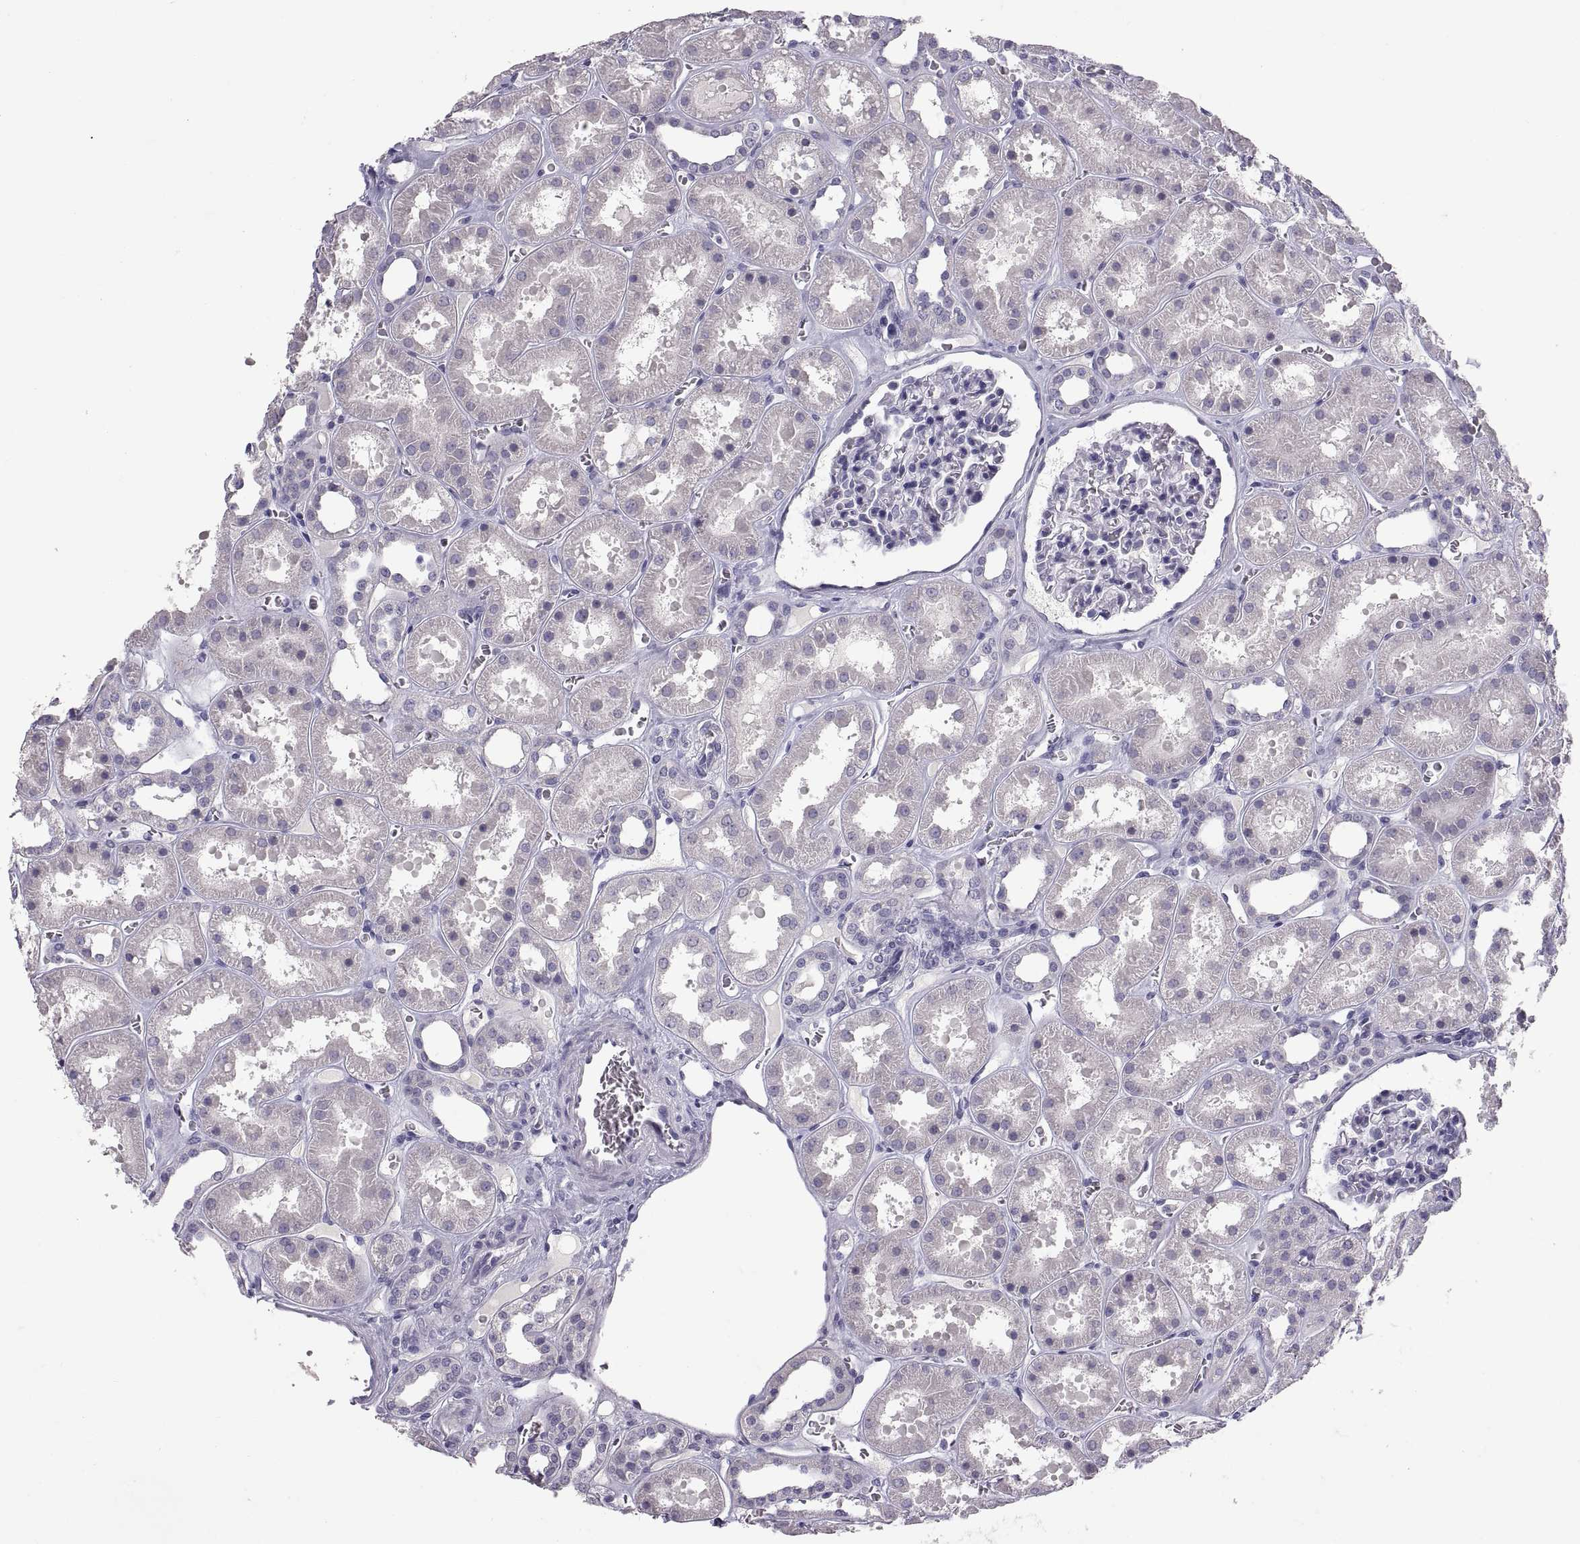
{"staining": {"intensity": "negative", "quantity": "none", "location": "none"}, "tissue": "kidney", "cell_type": "Cells in glomeruli", "image_type": "normal", "snomed": [{"axis": "morphology", "description": "Normal tissue, NOS"}, {"axis": "topography", "description": "Kidney"}], "caption": "Immunohistochemistry (IHC) histopathology image of benign human kidney stained for a protein (brown), which demonstrates no positivity in cells in glomeruli. (DAB (3,3'-diaminobenzidine) IHC with hematoxylin counter stain).", "gene": "PTN", "patient": {"sex": "female", "age": 41}}